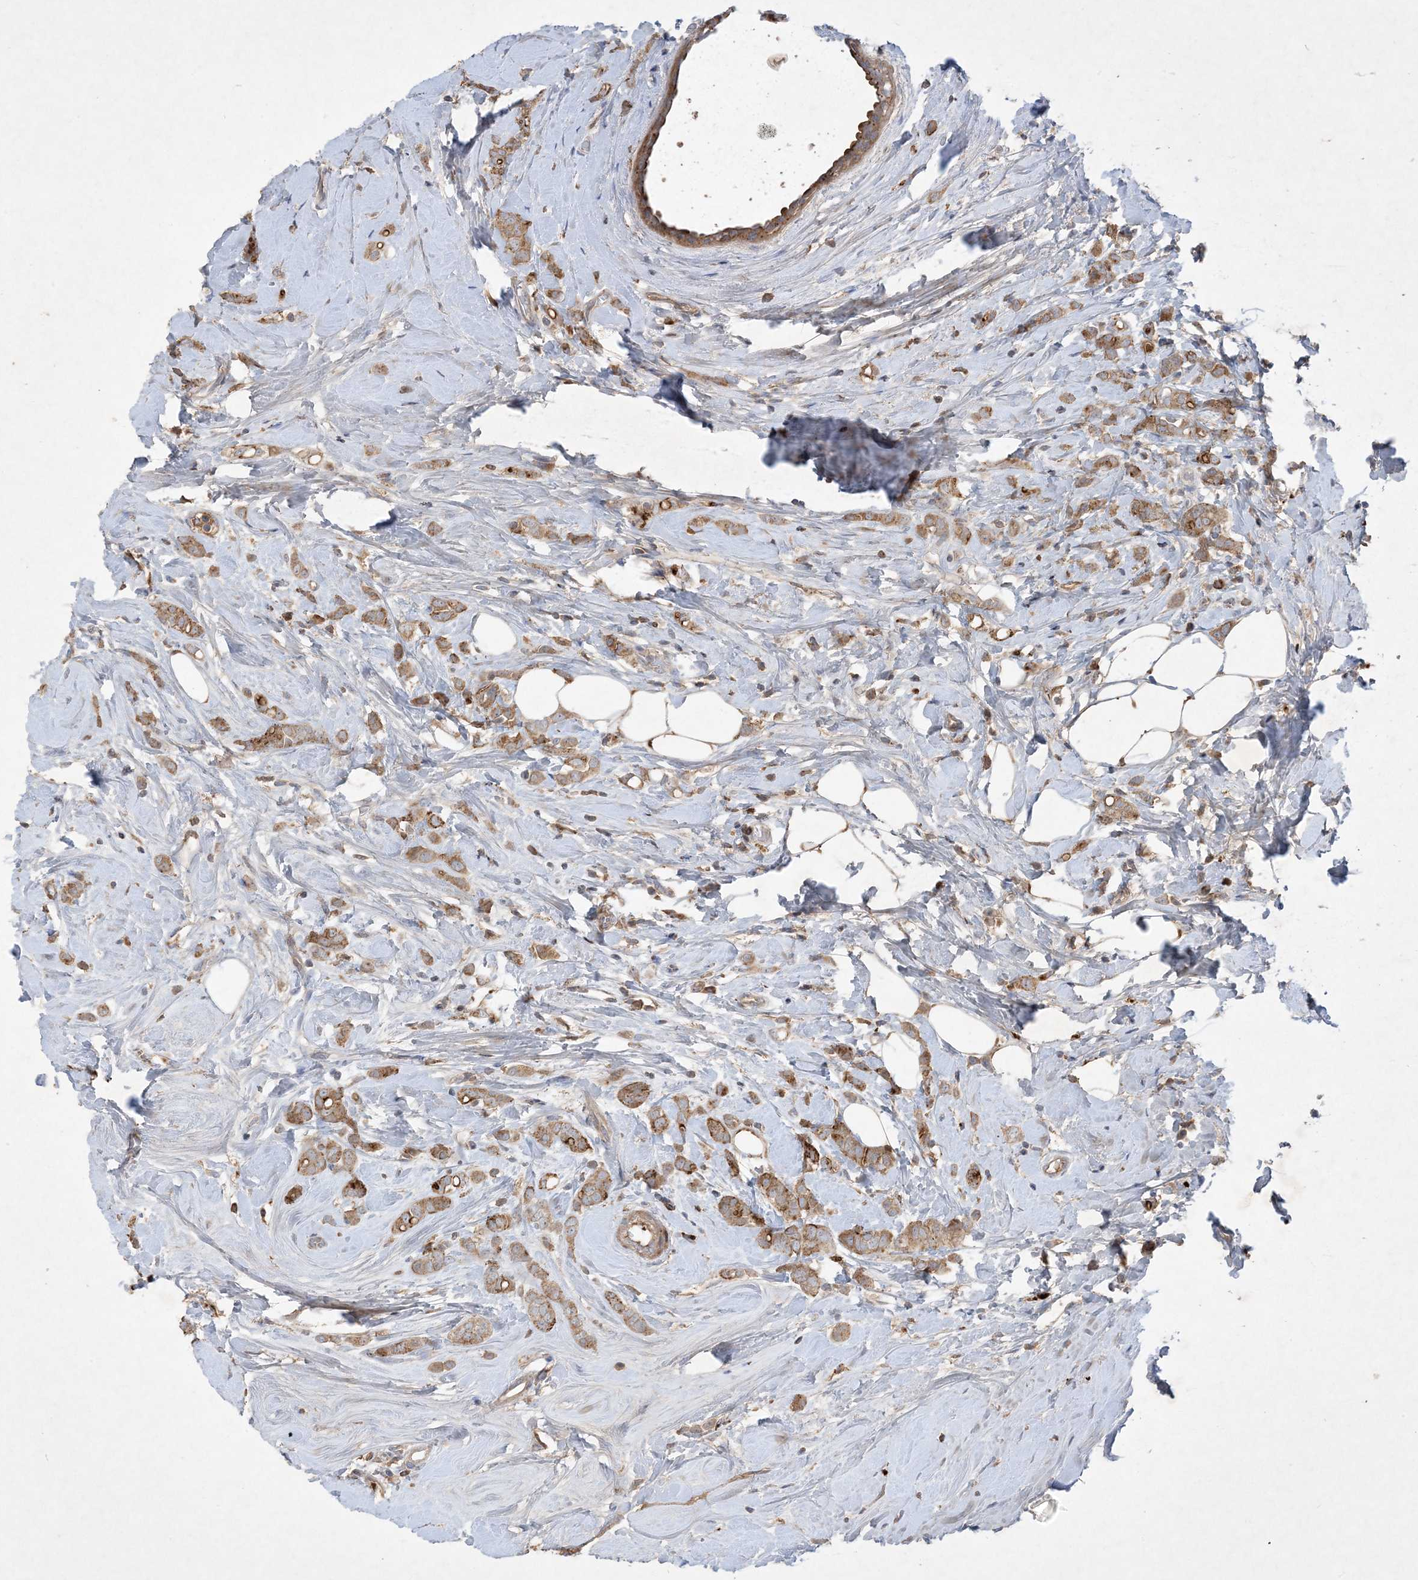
{"staining": {"intensity": "moderate", "quantity": ">75%", "location": "cytoplasmic/membranous"}, "tissue": "breast cancer", "cell_type": "Tumor cells", "image_type": "cancer", "snomed": [{"axis": "morphology", "description": "Lobular carcinoma"}, {"axis": "topography", "description": "Breast"}], "caption": "A medium amount of moderate cytoplasmic/membranous staining is present in about >75% of tumor cells in breast cancer tissue. Immunohistochemistry (ihc) stains the protein in brown and the nuclei are stained blue.", "gene": "MASP2", "patient": {"sex": "female", "age": 47}}